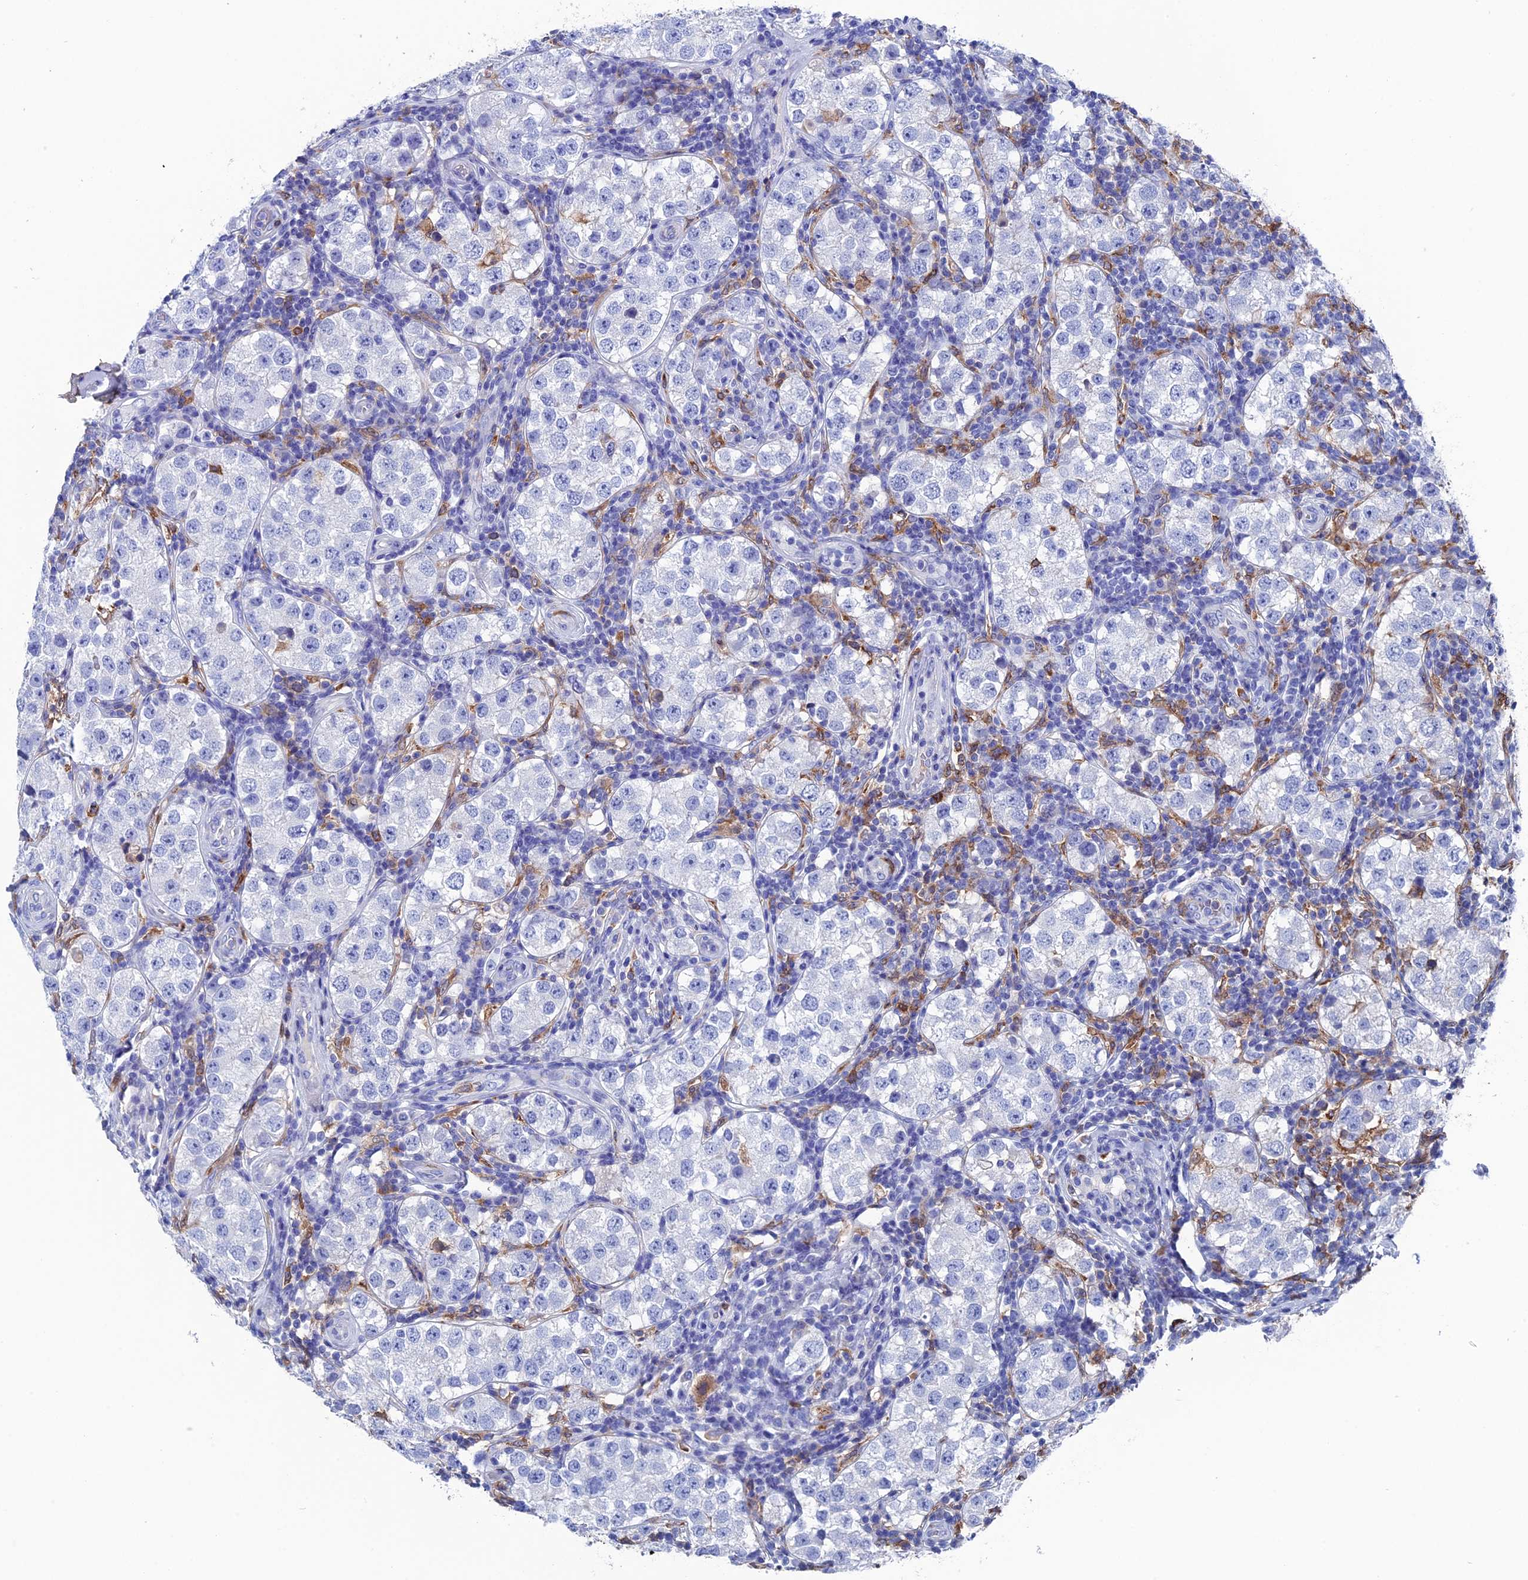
{"staining": {"intensity": "negative", "quantity": "none", "location": "none"}, "tissue": "testis cancer", "cell_type": "Tumor cells", "image_type": "cancer", "snomed": [{"axis": "morphology", "description": "Seminoma, NOS"}, {"axis": "topography", "description": "Testis"}], "caption": "Testis cancer stained for a protein using immunohistochemistry (IHC) shows no staining tumor cells.", "gene": "TYROBP", "patient": {"sex": "male", "age": 34}}